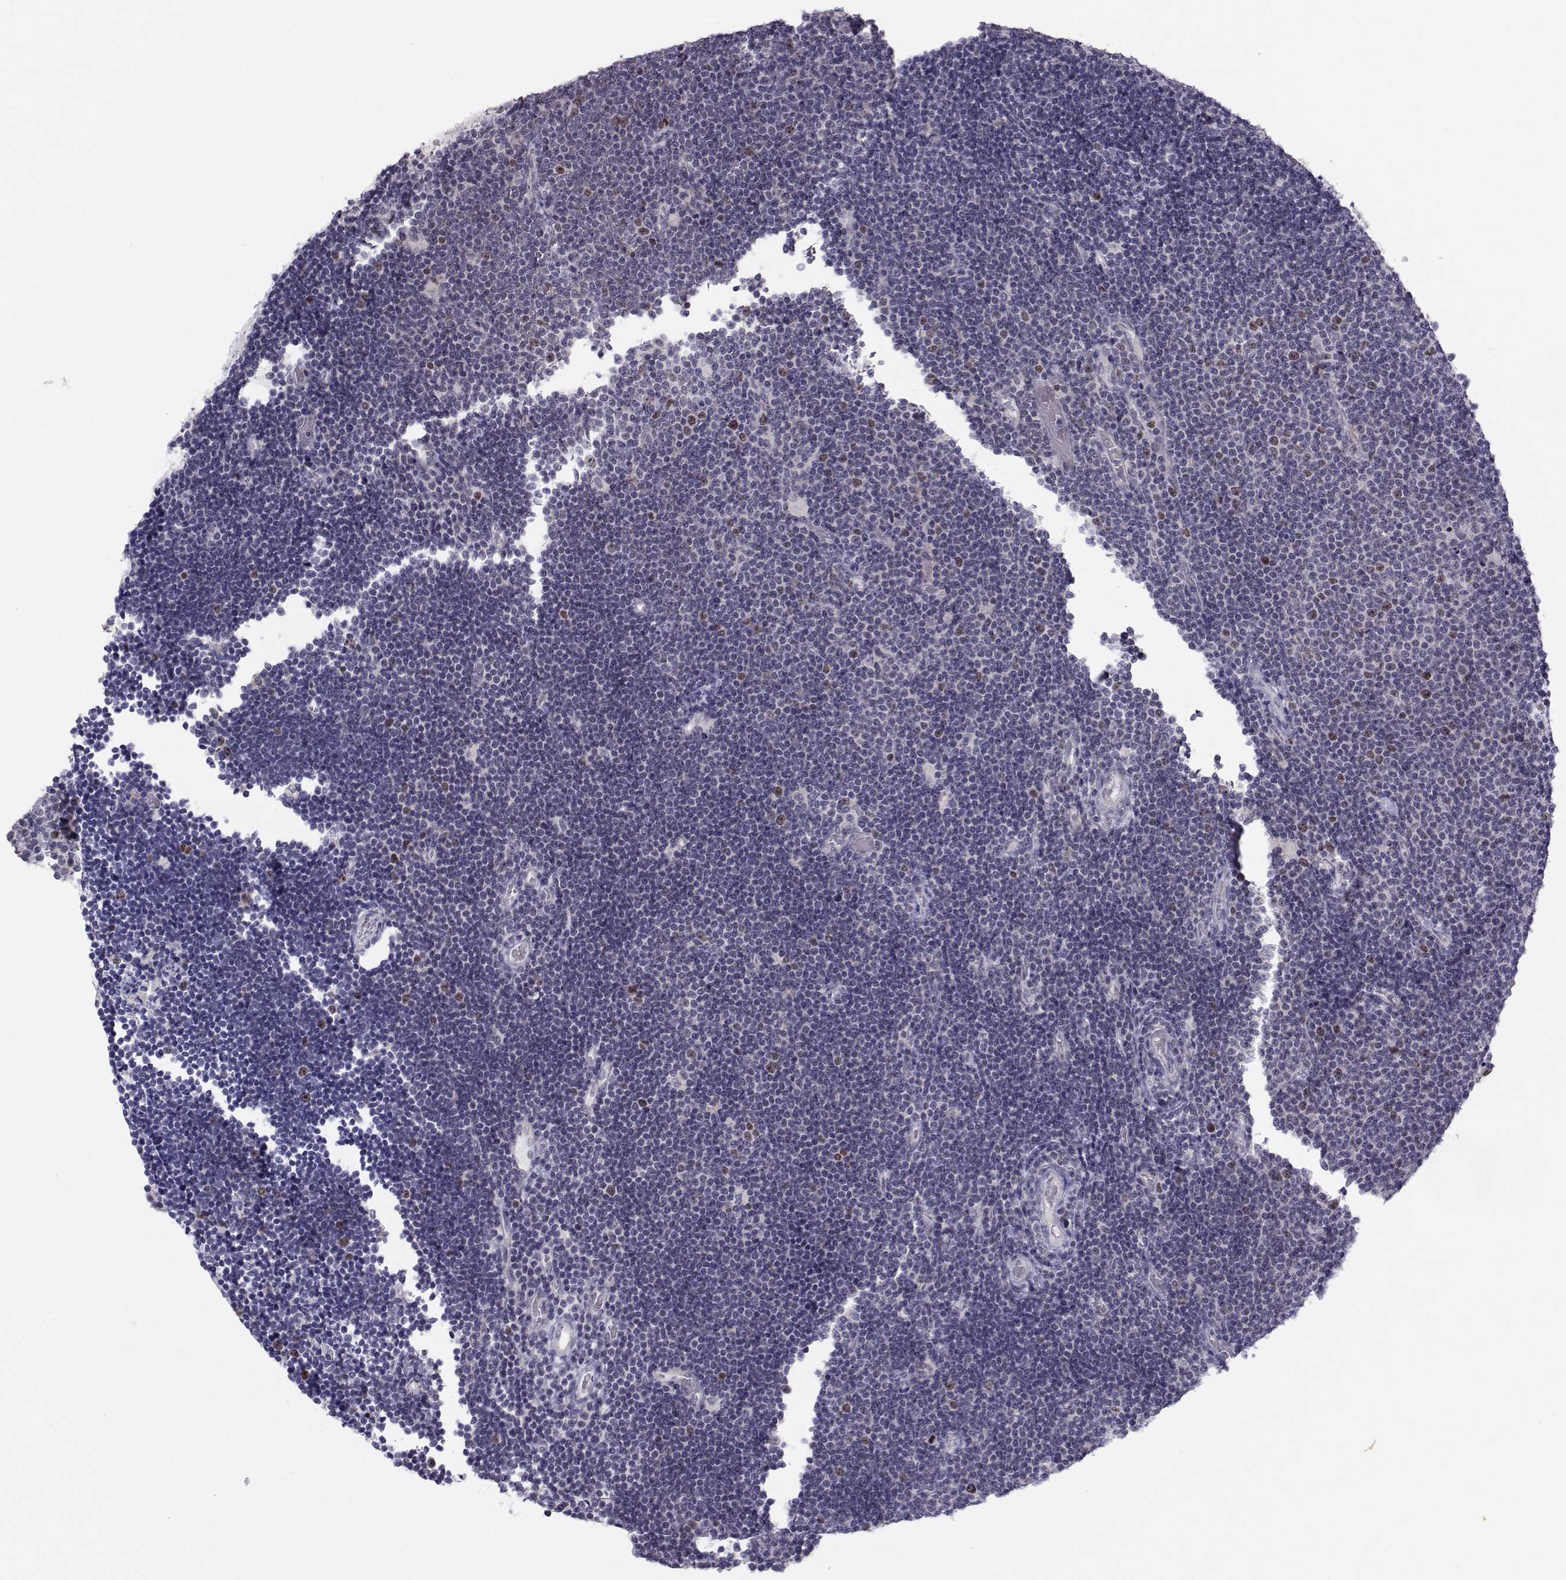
{"staining": {"intensity": "negative", "quantity": "none", "location": "none"}, "tissue": "lymphoma", "cell_type": "Tumor cells", "image_type": "cancer", "snomed": [{"axis": "morphology", "description": "Malignant lymphoma, non-Hodgkin's type, Low grade"}, {"axis": "topography", "description": "Brain"}], "caption": "A high-resolution image shows IHC staining of malignant lymphoma, non-Hodgkin's type (low-grade), which reveals no significant staining in tumor cells.", "gene": "LRP8", "patient": {"sex": "female", "age": 66}}